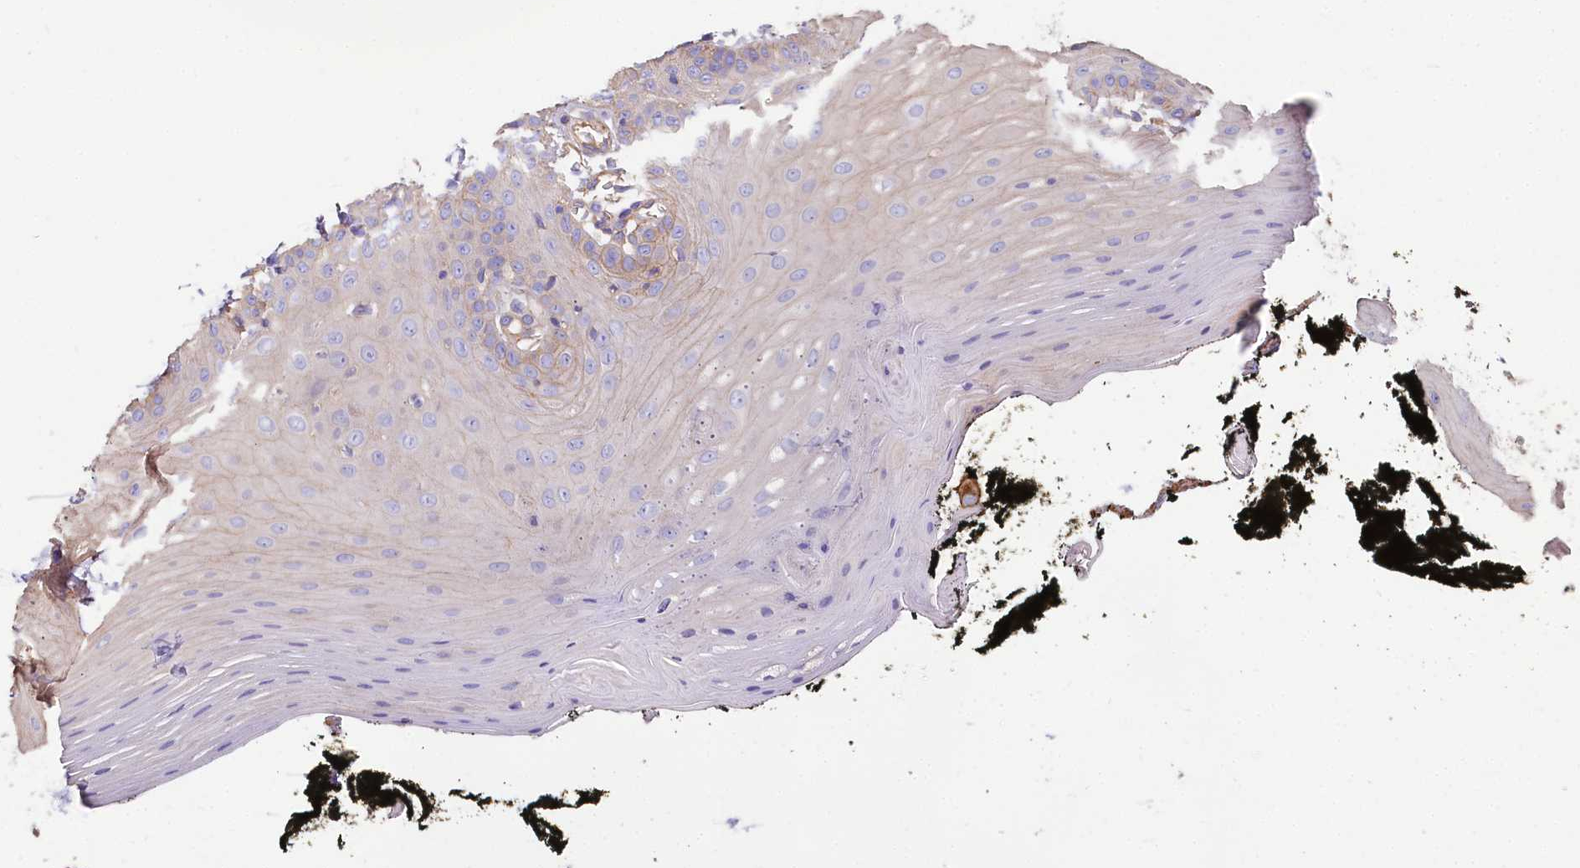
{"staining": {"intensity": "weak", "quantity": "<25%", "location": "cytoplasmic/membranous"}, "tissue": "oral mucosa", "cell_type": "Squamous epithelial cells", "image_type": "normal", "snomed": [{"axis": "morphology", "description": "Normal tissue, NOS"}, {"axis": "topography", "description": "Oral tissue"}], "caption": "IHC micrograph of benign oral mucosa stained for a protein (brown), which displays no positivity in squamous epithelial cells.", "gene": "FCHSD2", "patient": {"sex": "male", "age": 74}}